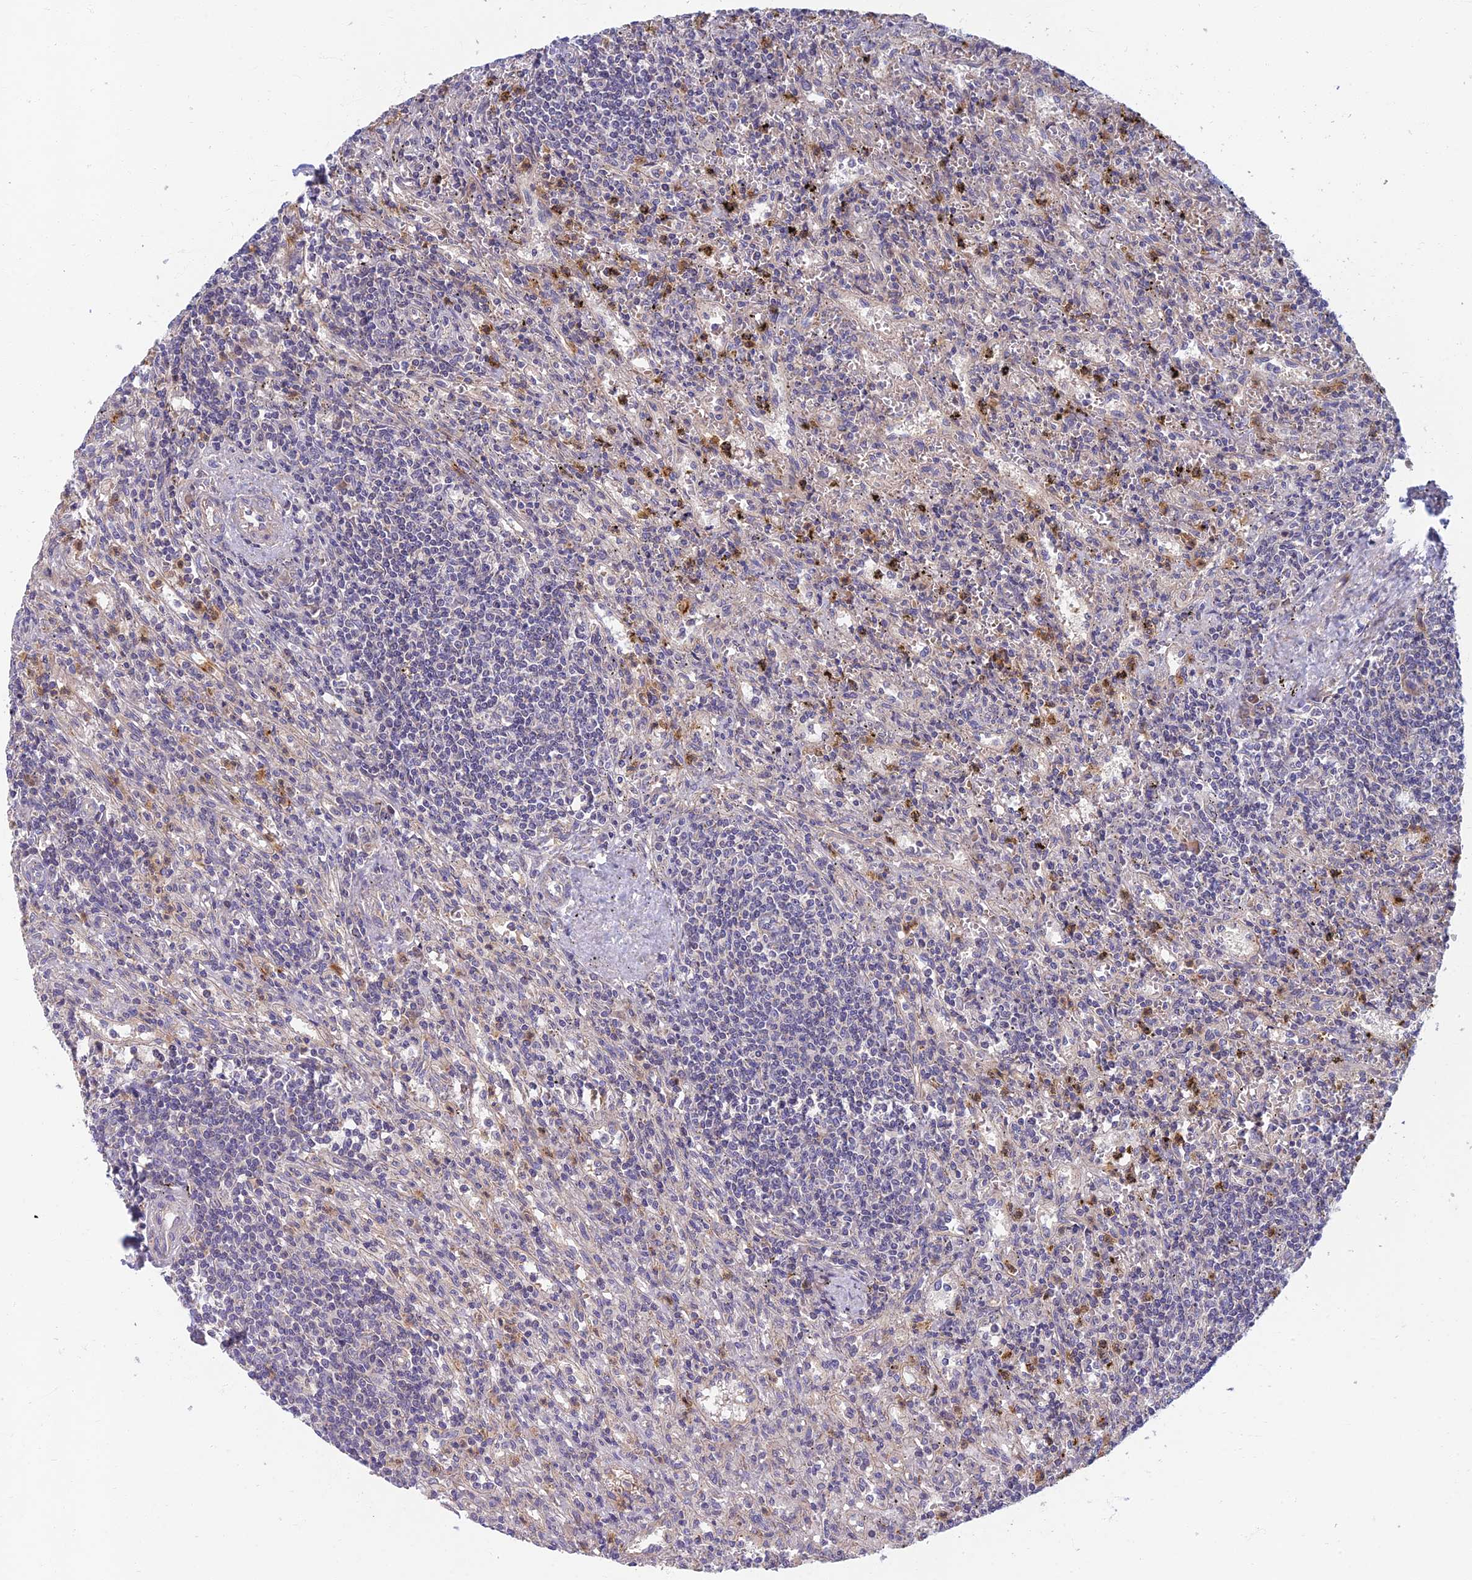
{"staining": {"intensity": "negative", "quantity": "none", "location": "none"}, "tissue": "lymphoma", "cell_type": "Tumor cells", "image_type": "cancer", "snomed": [{"axis": "morphology", "description": "Malignant lymphoma, non-Hodgkin's type, Low grade"}, {"axis": "topography", "description": "Spleen"}], "caption": "IHC image of neoplastic tissue: human lymphoma stained with DAB demonstrates no significant protein positivity in tumor cells. (DAB (3,3'-diaminobenzidine) immunohistochemistry with hematoxylin counter stain).", "gene": "SOGA1", "patient": {"sex": "male", "age": 76}}